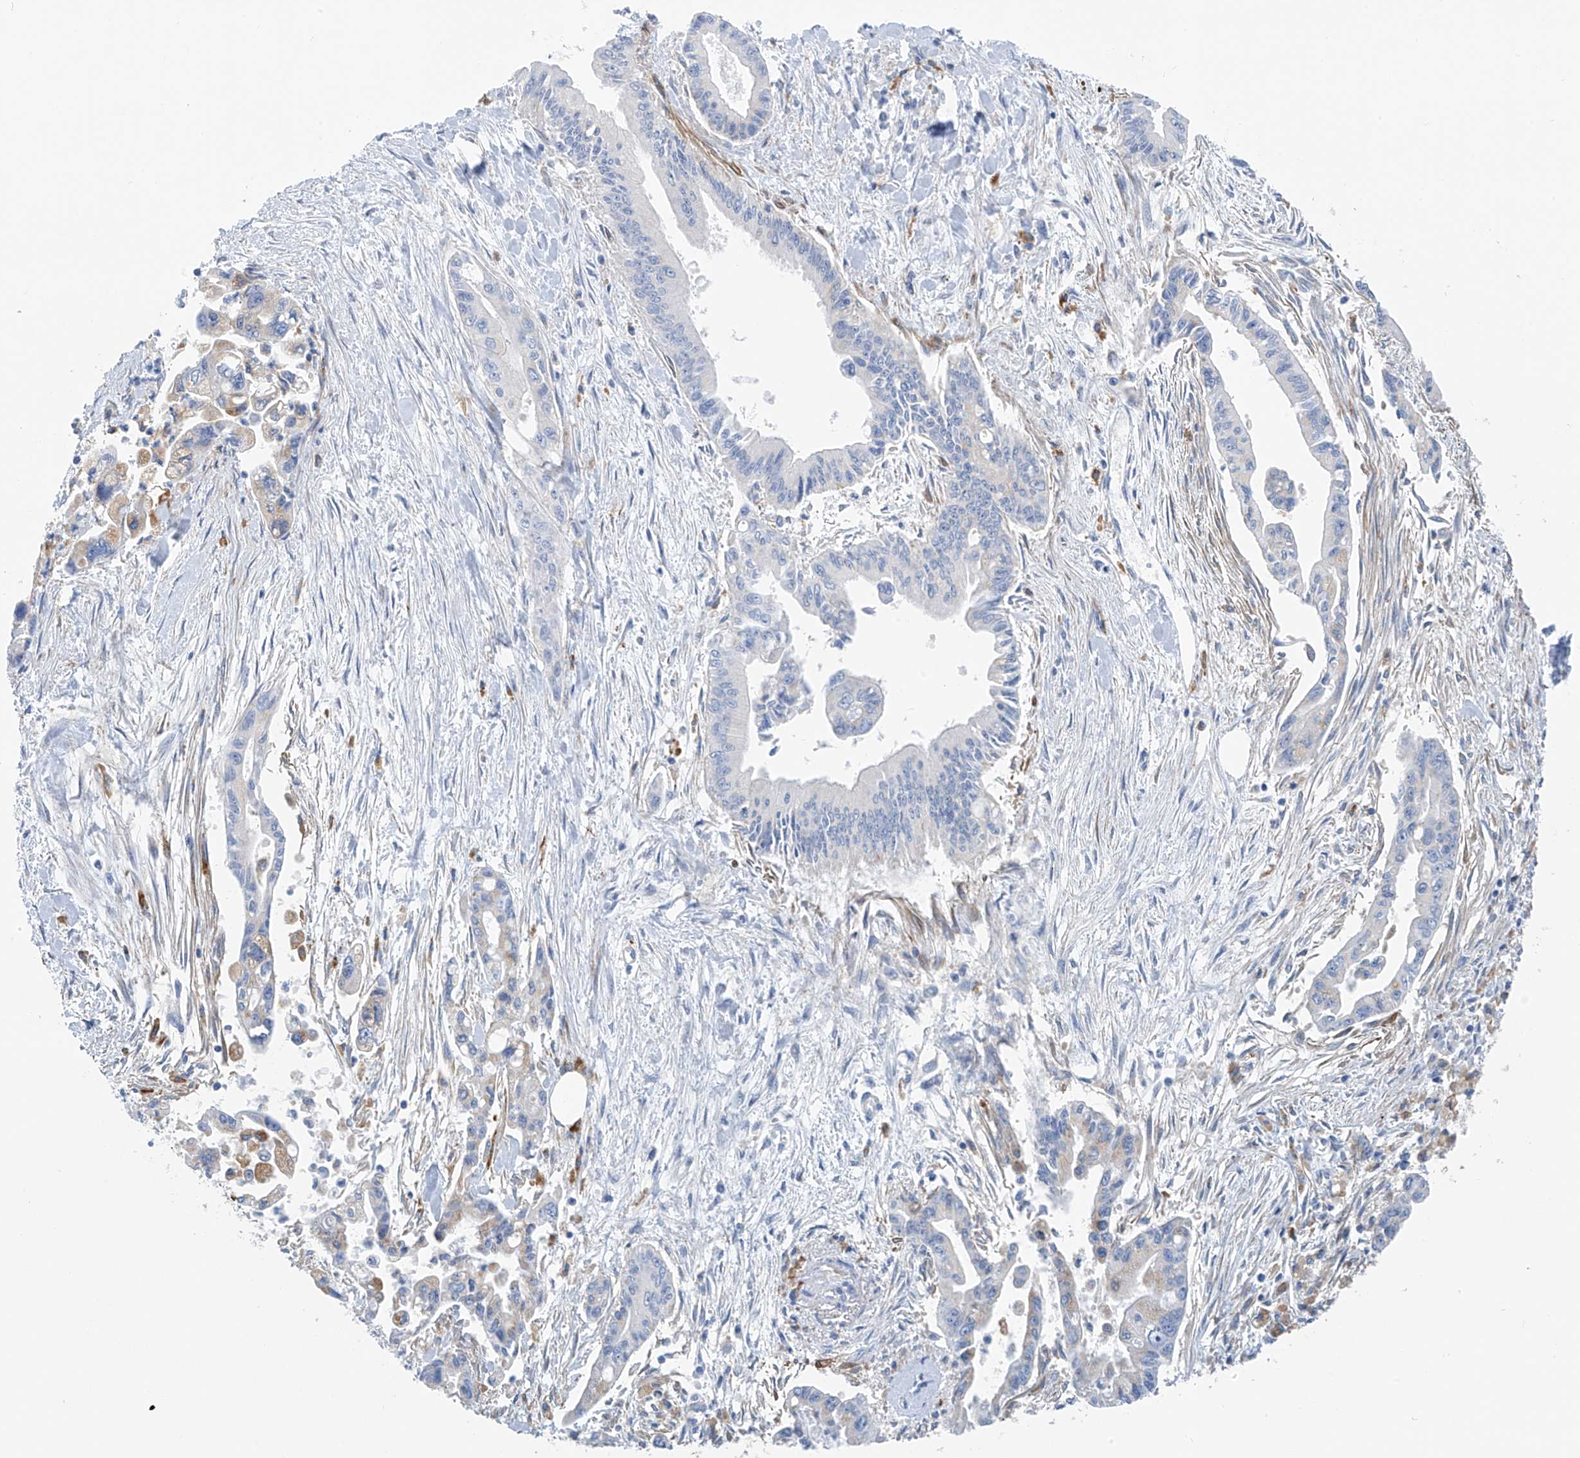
{"staining": {"intensity": "weak", "quantity": "<25%", "location": "cytoplasmic/membranous"}, "tissue": "pancreatic cancer", "cell_type": "Tumor cells", "image_type": "cancer", "snomed": [{"axis": "morphology", "description": "Adenocarcinoma, NOS"}, {"axis": "topography", "description": "Pancreas"}], "caption": "This photomicrograph is of adenocarcinoma (pancreatic) stained with IHC to label a protein in brown with the nuclei are counter-stained blue. There is no staining in tumor cells. Brightfield microscopy of immunohistochemistry stained with DAB (3,3'-diaminobenzidine) (brown) and hematoxylin (blue), captured at high magnification.", "gene": "GLMP", "patient": {"sex": "male", "age": 70}}